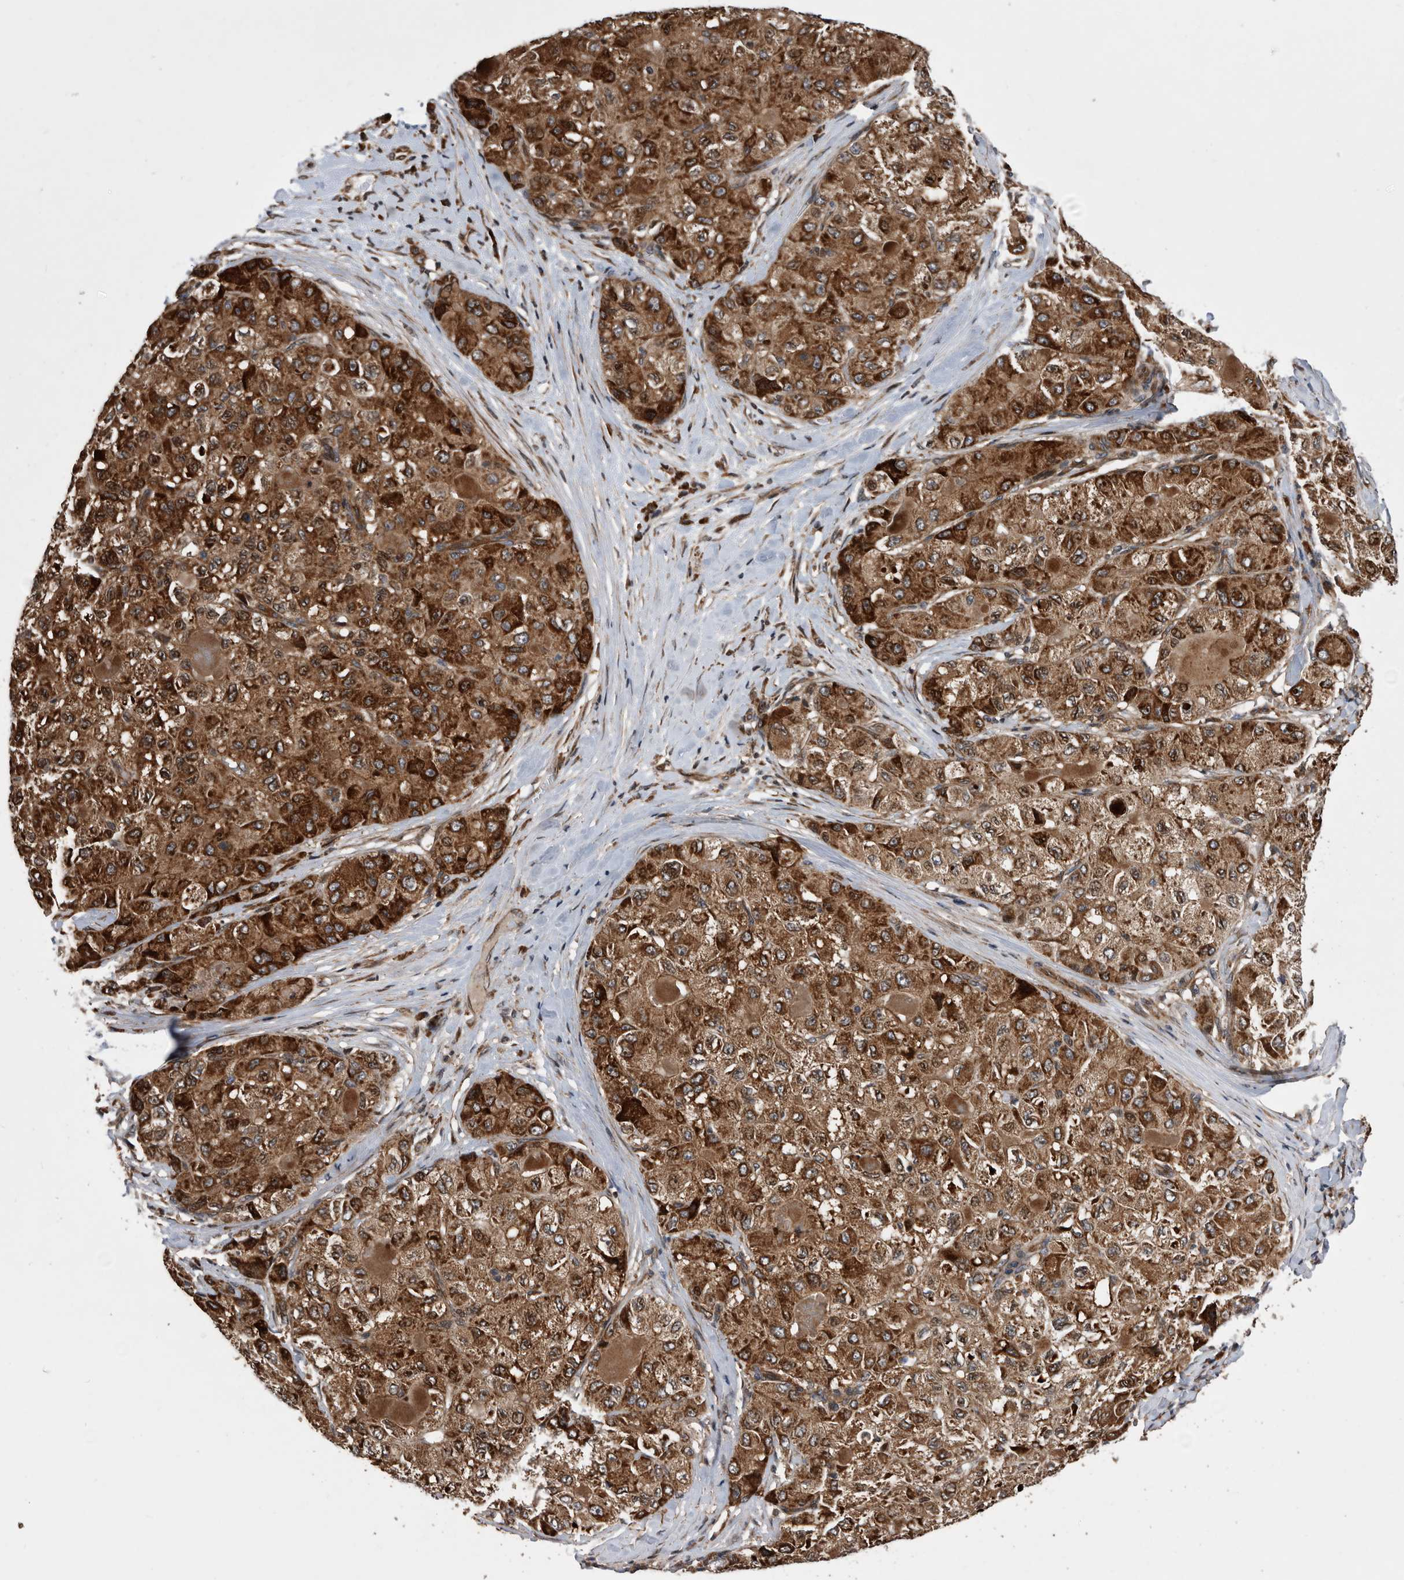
{"staining": {"intensity": "strong", "quantity": ">75%", "location": "cytoplasmic/membranous"}, "tissue": "liver cancer", "cell_type": "Tumor cells", "image_type": "cancer", "snomed": [{"axis": "morphology", "description": "Carcinoma, Hepatocellular, NOS"}, {"axis": "topography", "description": "Liver"}], "caption": "This histopathology image shows IHC staining of human liver cancer, with high strong cytoplasmic/membranous expression in about >75% of tumor cells.", "gene": "SERINC2", "patient": {"sex": "male", "age": 80}}